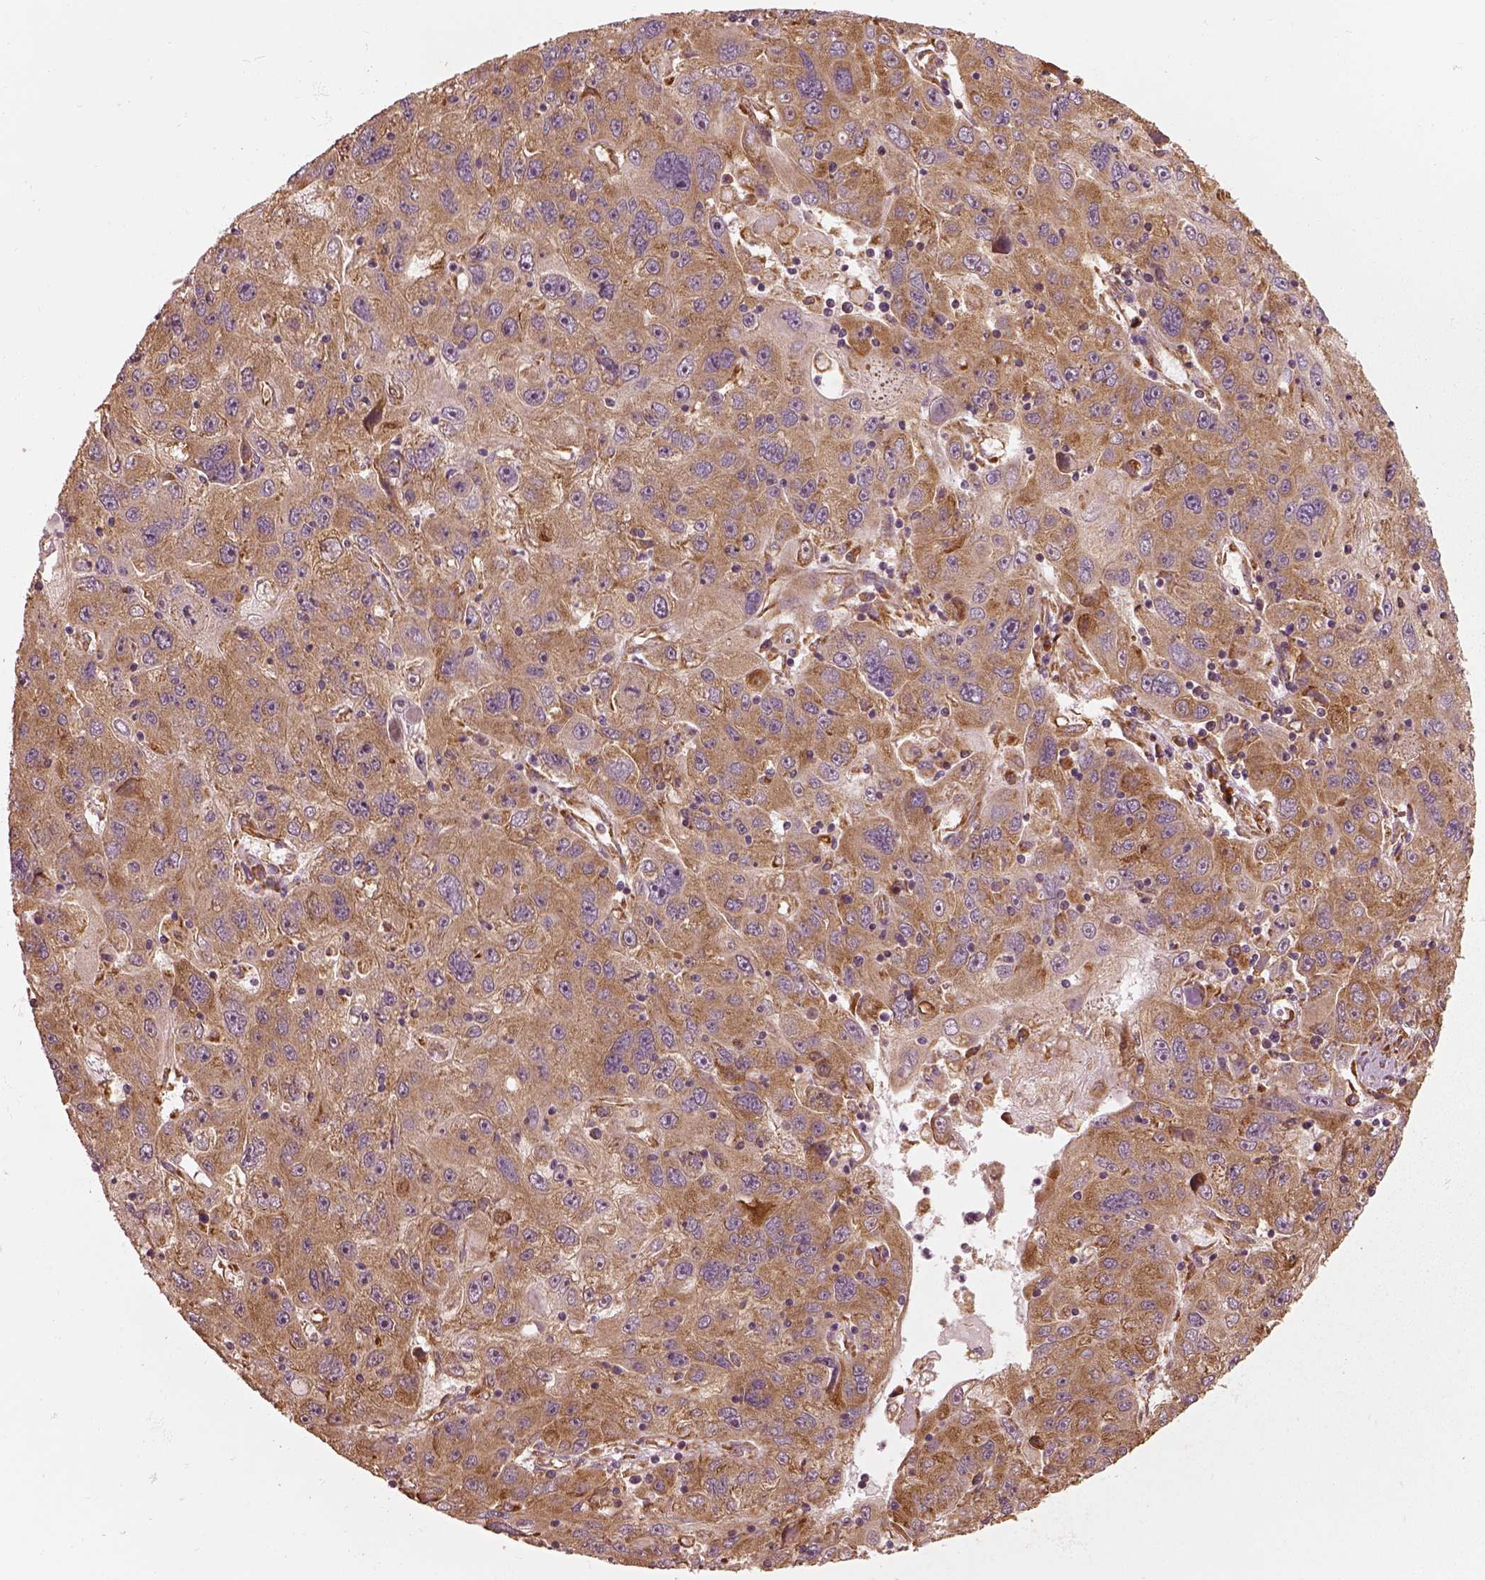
{"staining": {"intensity": "moderate", "quantity": ">75%", "location": "cytoplasmic/membranous"}, "tissue": "stomach cancer", "cell_type": "Tumor cells", "image_type": "cancer", "snomed": [{"axis": "morphology", "description": "Adenocarcinoma, NOS"}, {"axis": "topography", "description": "Stomach"}], "caption": "IHC micrograph of neoplastic tissue: human adenocarcinoma (stomach) stained using immunohistochemistry (IHC) shows medium levels of moderate protein expression localized specifically in the cytoplasmic/membranous of tumor cells, appearing as a cytoplasmic/membranous brown color.", "gene": "RPS5", "patient": {"sex": "male", "age": 56}}